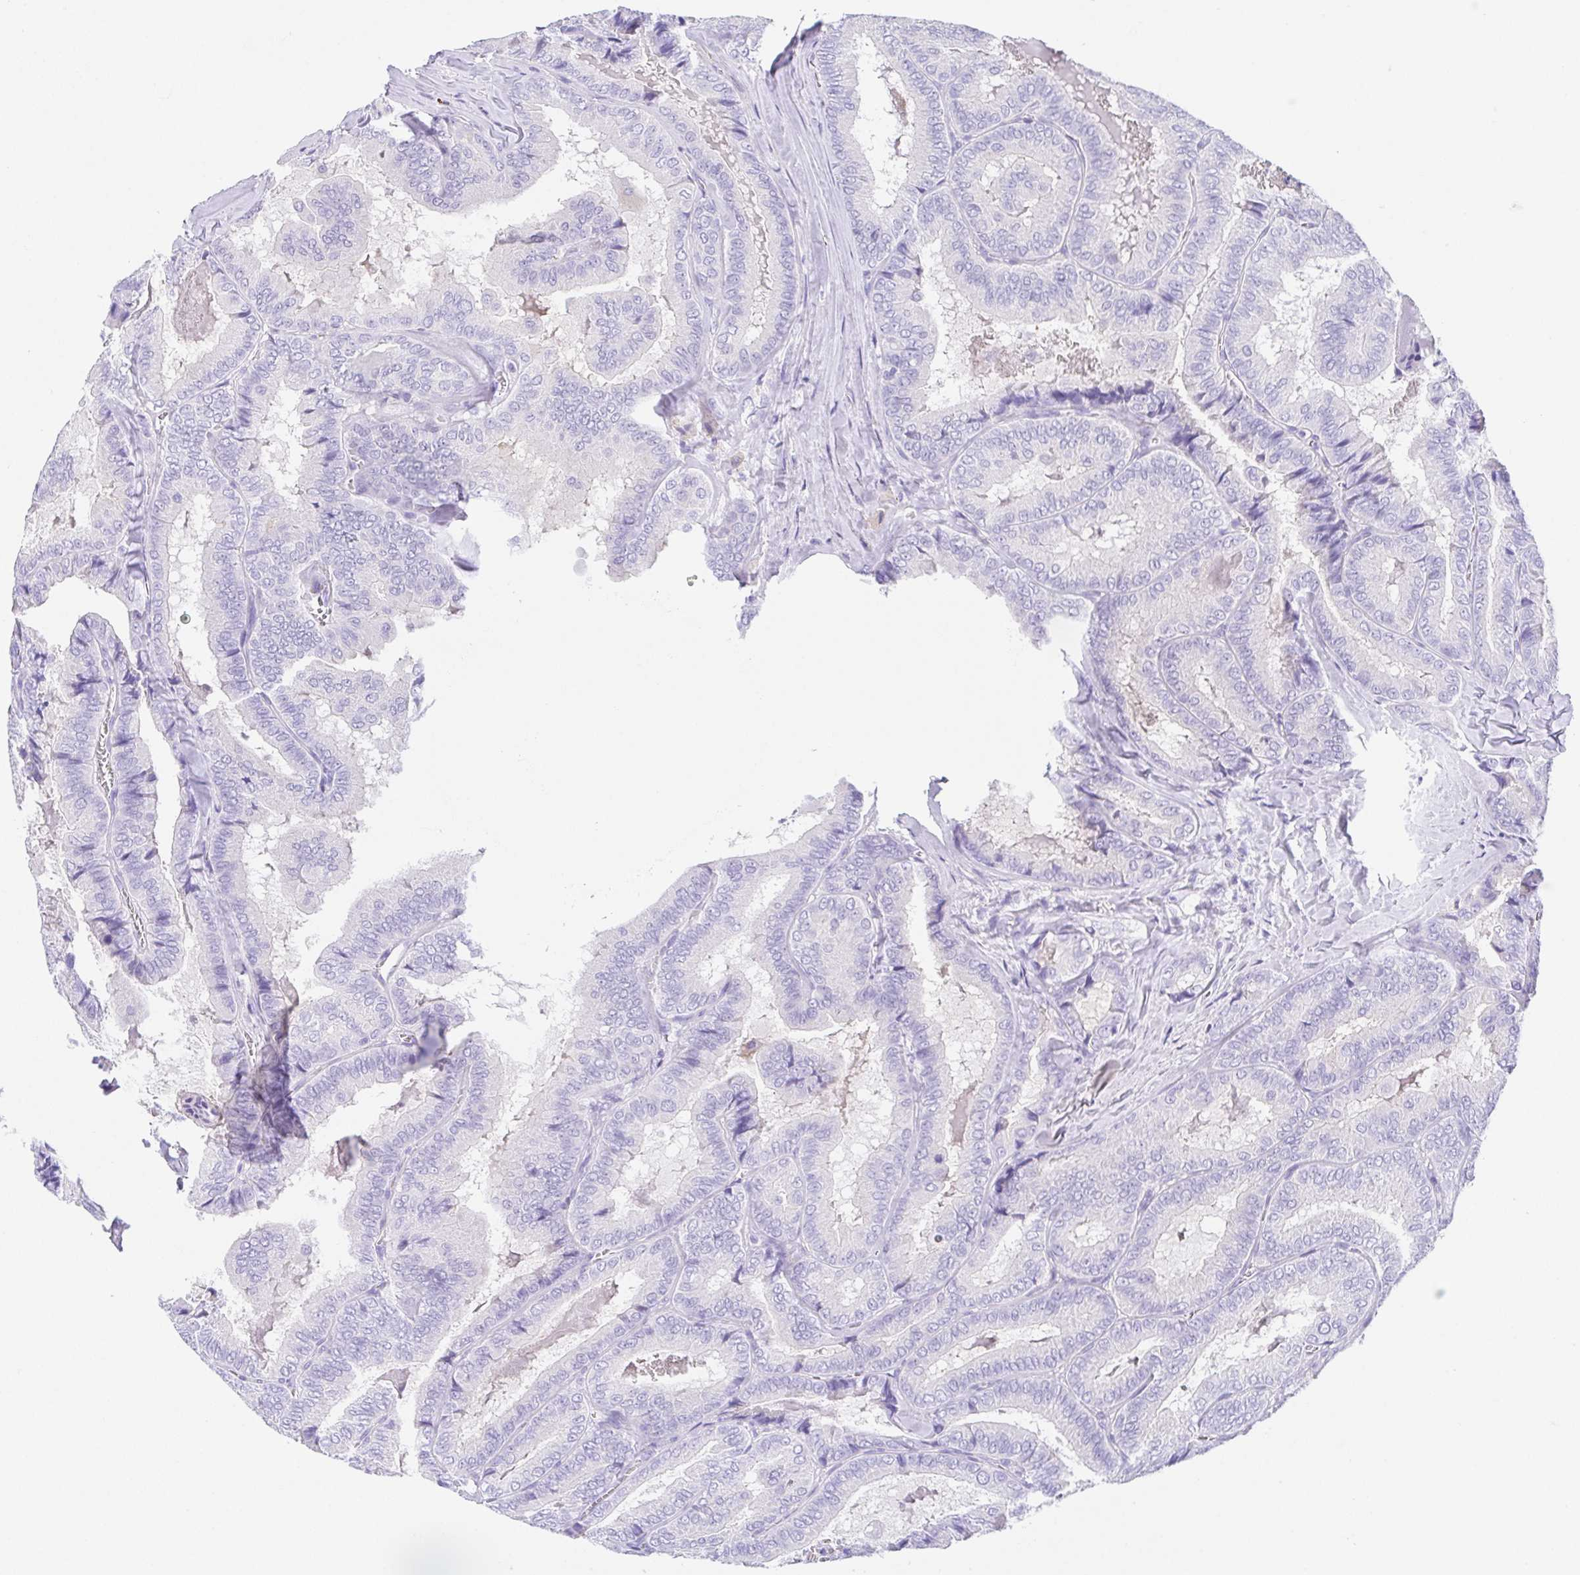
{"staining": {"intensity": "negative", "quantity": "none", "location": "none"}, "tissue": "thyroid cancer", "cell_type": "Tumor cells", "image_type": "cancer", "snomed": [{"axis": "morphology", "description": "Papillary adenocarcinoma, NOS"}, {"axis": "topography", "description": "Thyroid gland"}], "caption": "Tumor cells show no significant protein expression in papillary adenocarcinoma (thyroid).", "gene": "SPATA4", "patient": {"sex": "female", "age": 75}}